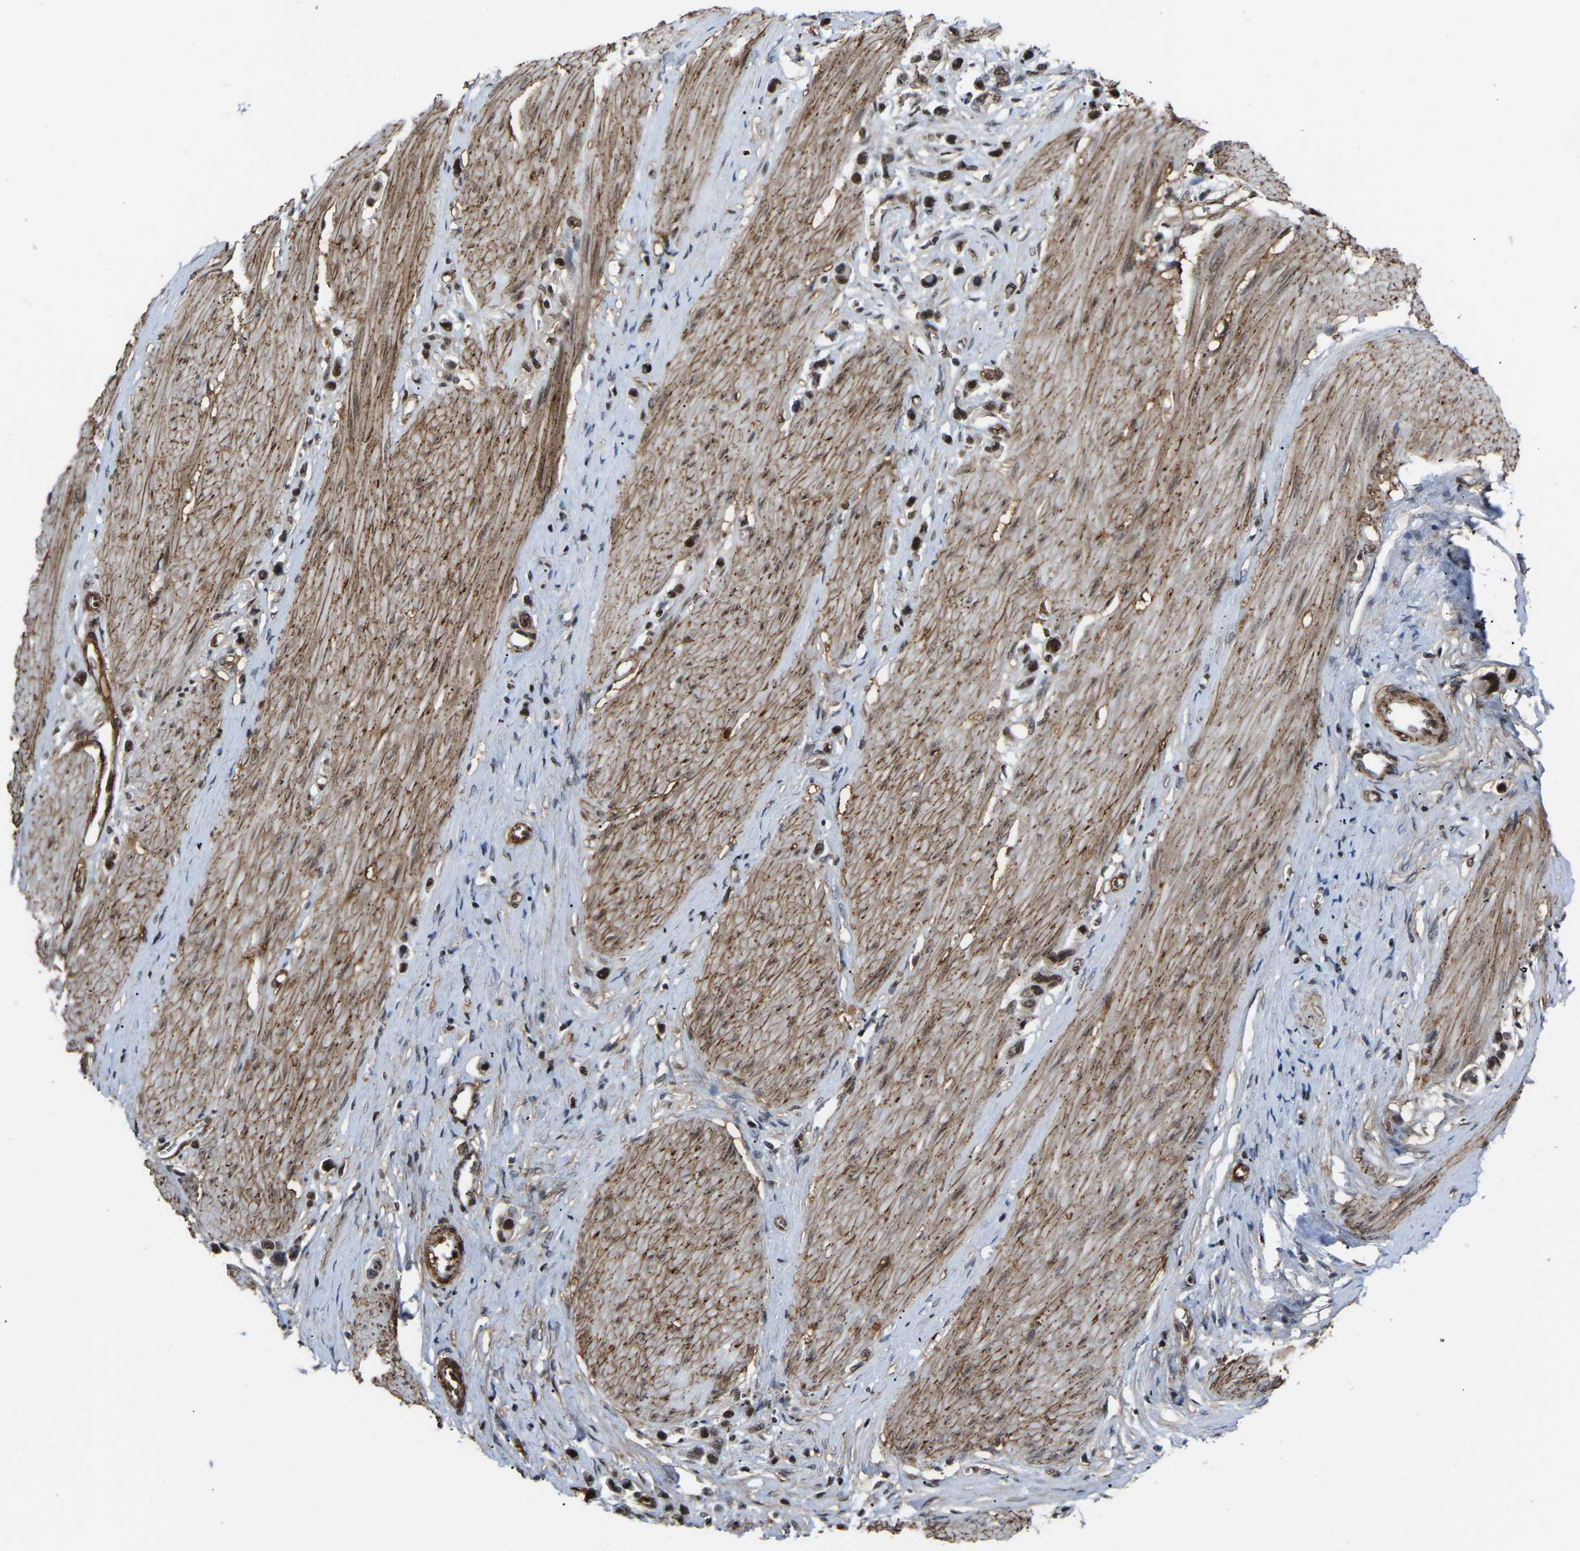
{"staining": {"intensity": "moderate", "quantity": ">75%", "location": "nuclear"}, "tissue": "stomach cancer", "cell_type": "Tumor cells", "image_type": "cancer", "snomed": [{"axis": "morphology", "description": "Adenocarcinoma, NOS"}, {"axis": "topography", "description": "Stomach"}], "caption": "DAB immunohistochemical staining of human stomach cancer (adenocarcinoma) displays moderate nuclear protein staining in about >75% of tumor cells. (Stains: DAB in brown, nuclei in blue, Microscopy: brightfield microscopy at high magnification).", "gene": "DDX5", "patient": {"sex": "female", "age": 65}}